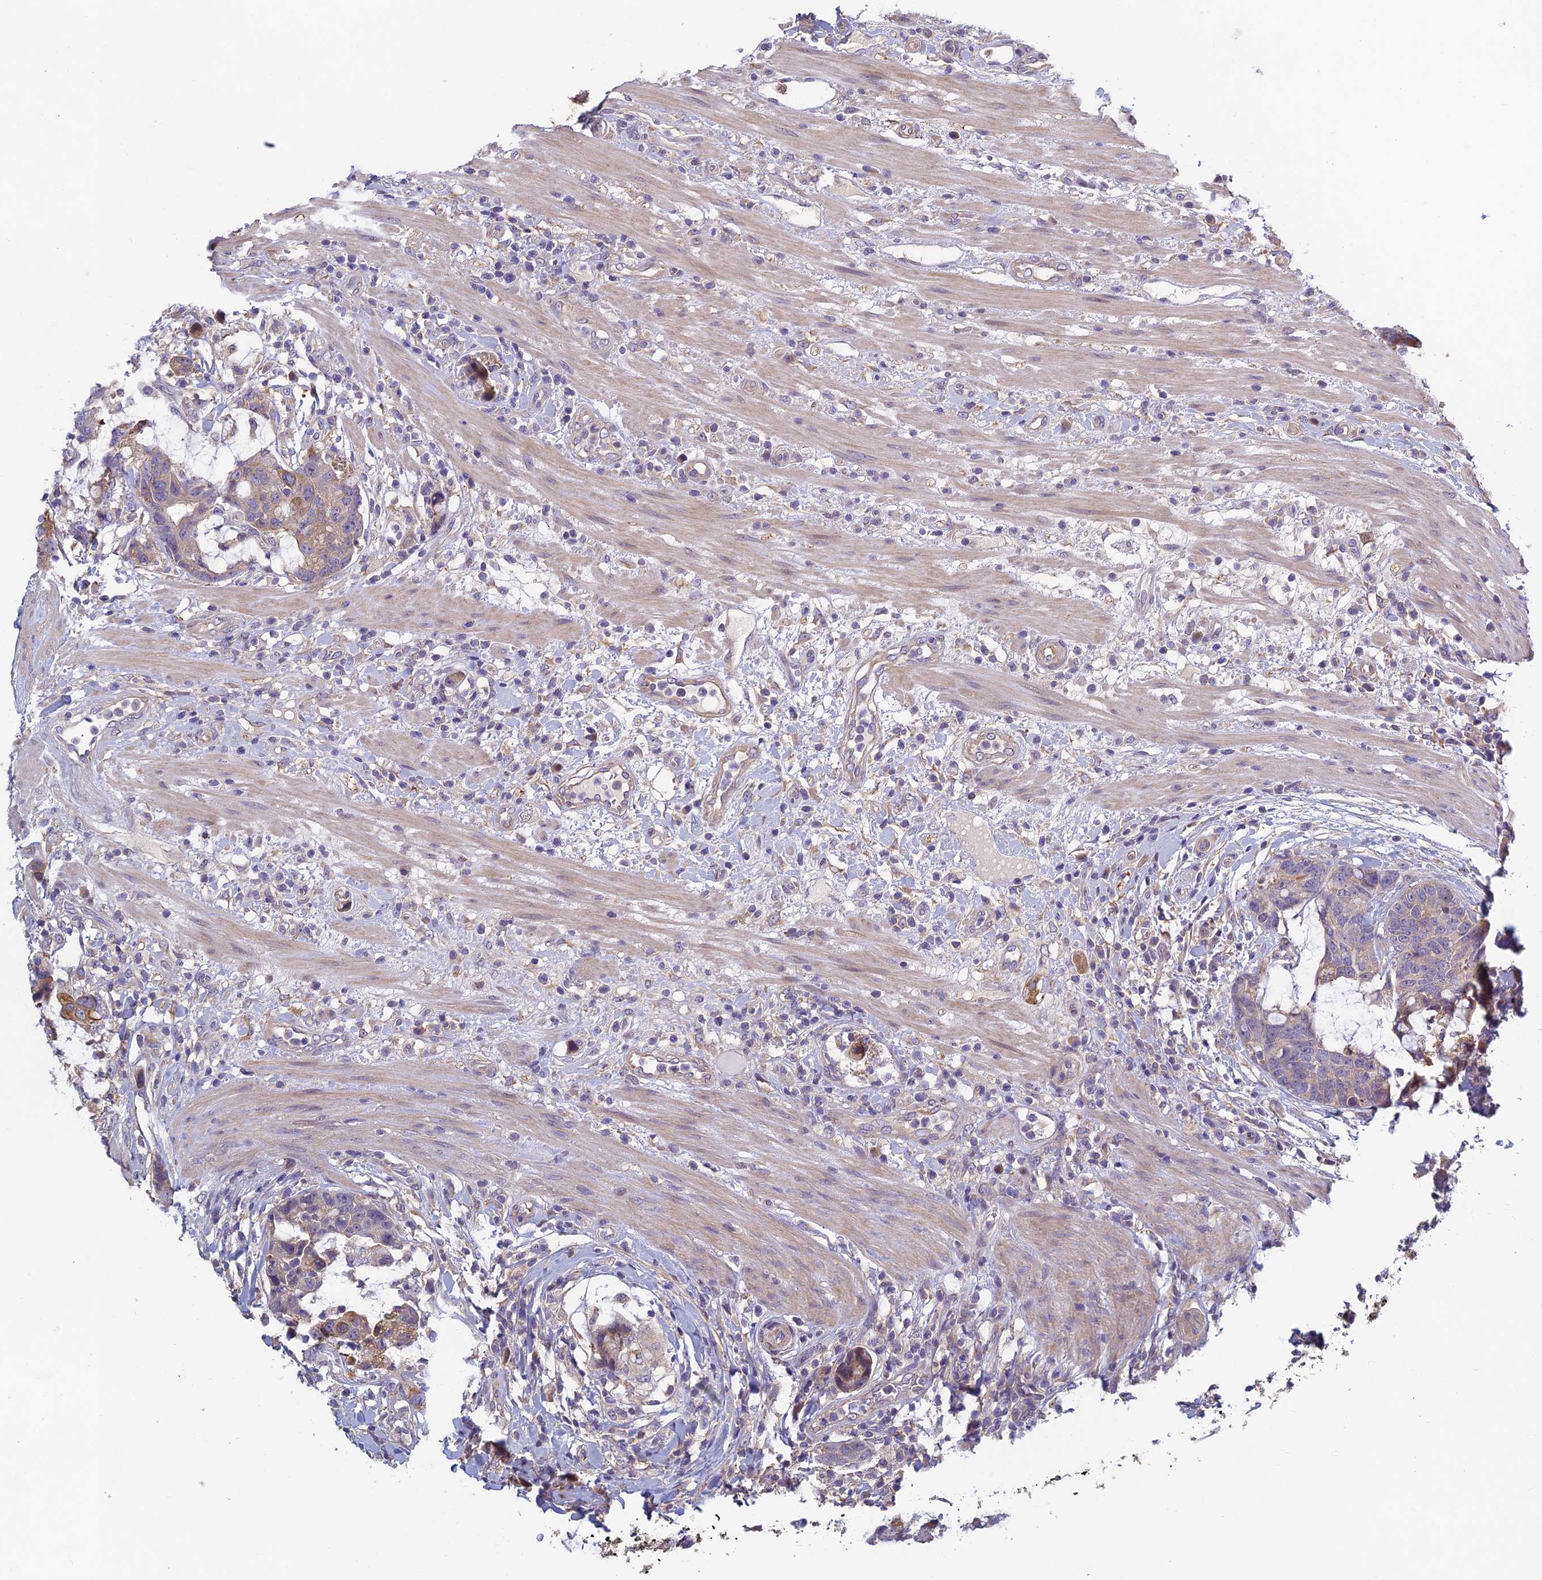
{"staining": {"intensity": "weak", "quantity": "25%-75%", "location": "cytoplasmic/membranous"}, "tissue": "colorectal cancer", "cell_type": "Tumor cells", "image_type": "cancer", "snomed": [{"axis": "morphology", "description": "Adenocarcinoma, NOS"}, {"axis": "topography", "description": "Colon"}], "caption": "There is low levels of weak cytoplasmic/membranous positivity in tumor cells of colorectal adenocarcinoma, as demonstrated by immunohistochemical staining (brown color).", "gene": "HECA", "patient": {"sex": "female", "age": 82}}